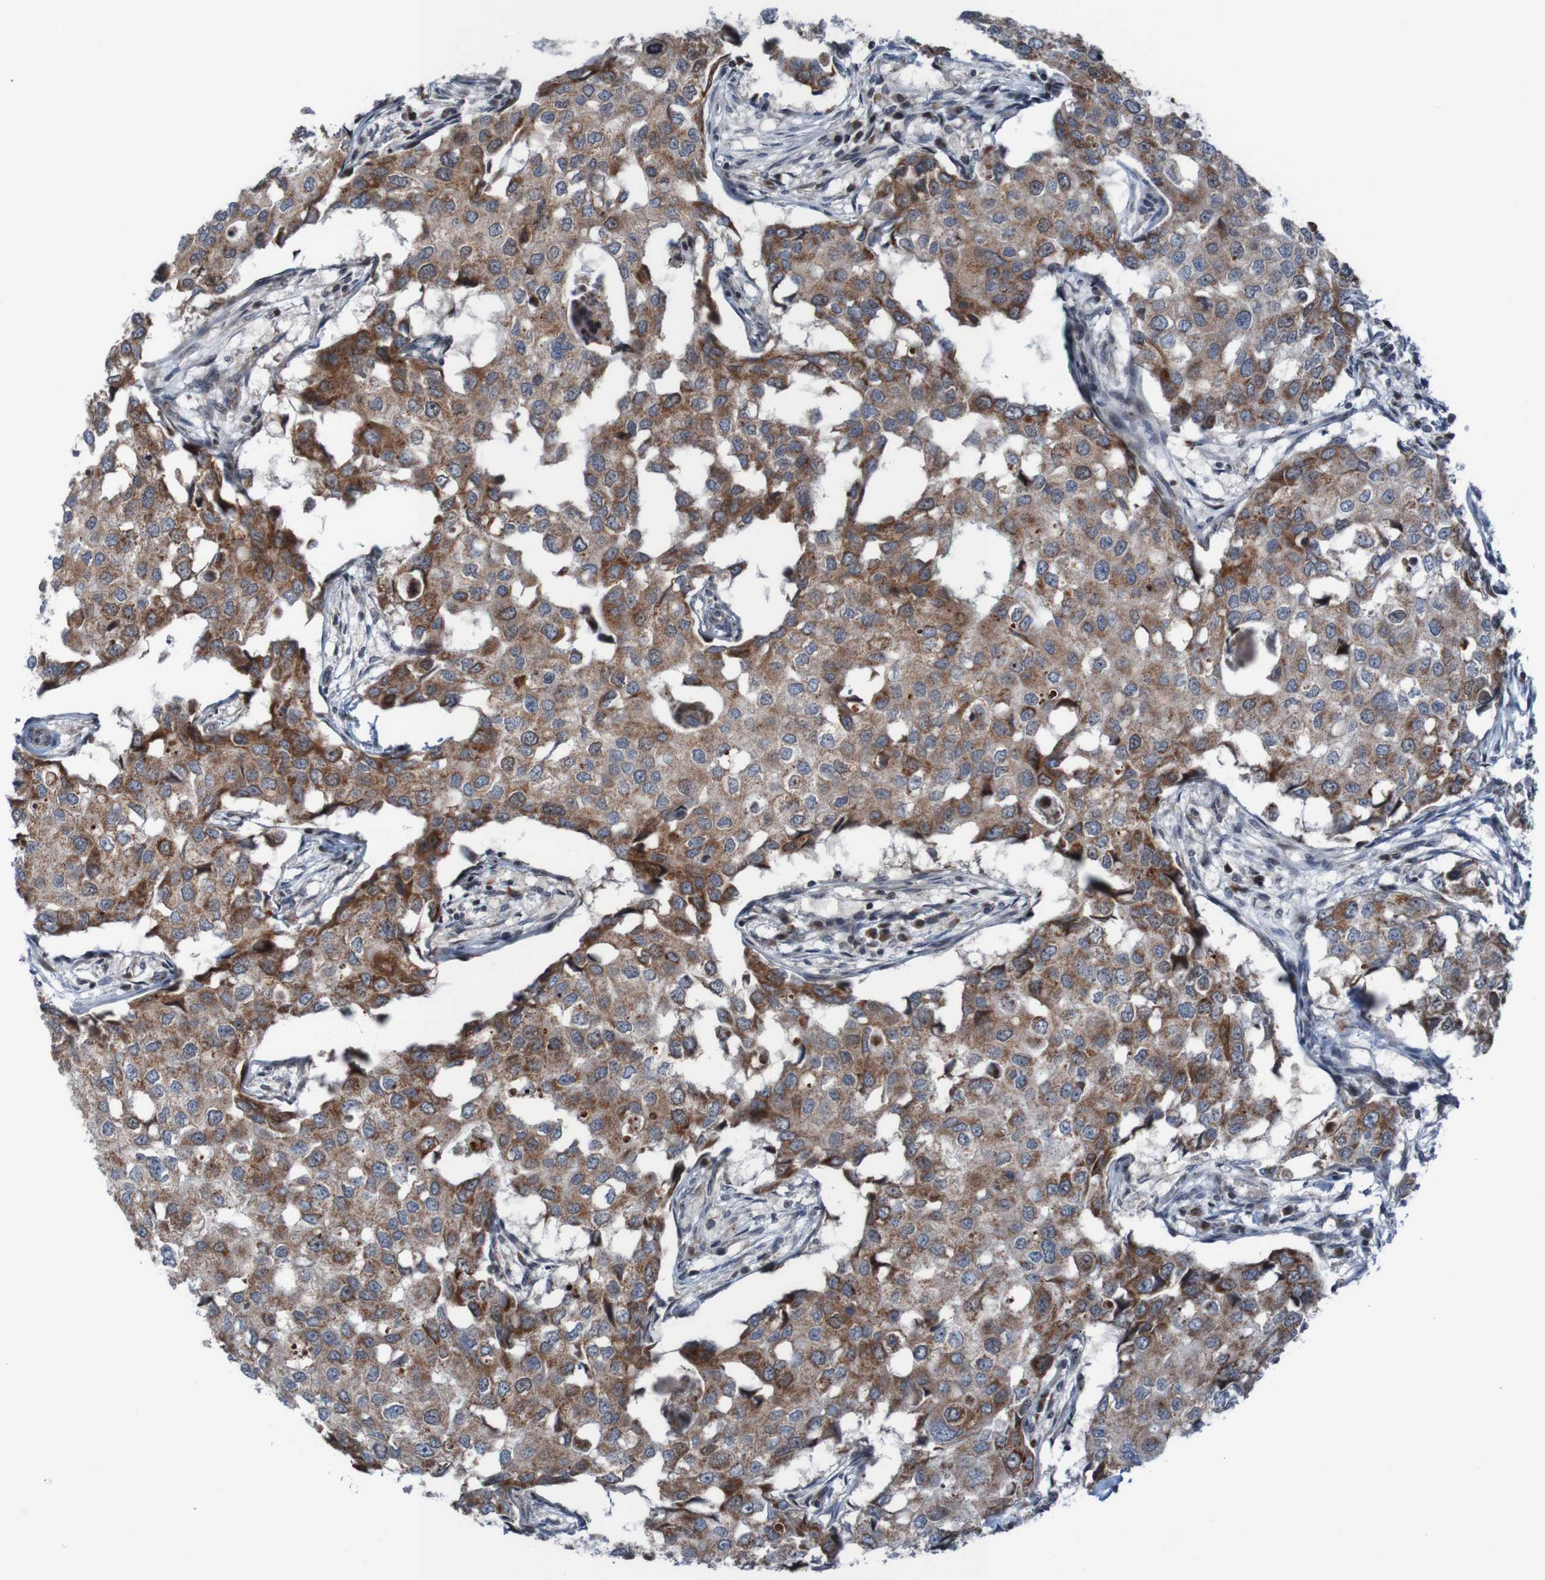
{"staining": {"intensity": "moderate", "quantity": ">75%", "location": "cytoplasmic/membranous"}, "tissue": "breast cancer", "cell_type": "Tumor cells", "image_type": "cancer", "snomed": [{"axis": "morphology", "description": "Duct carcinoma"}, {"axis": "topography", "description": "Breast"}], "caption": "Protein staining of breast cancer (invasive ductal carcinoma) tissue demonstrates moderate cytoplasmic/membranous expression in about >75% of tumor cells.", "gene": "UNG", "patient": {"sex": "female", "age": 27}}